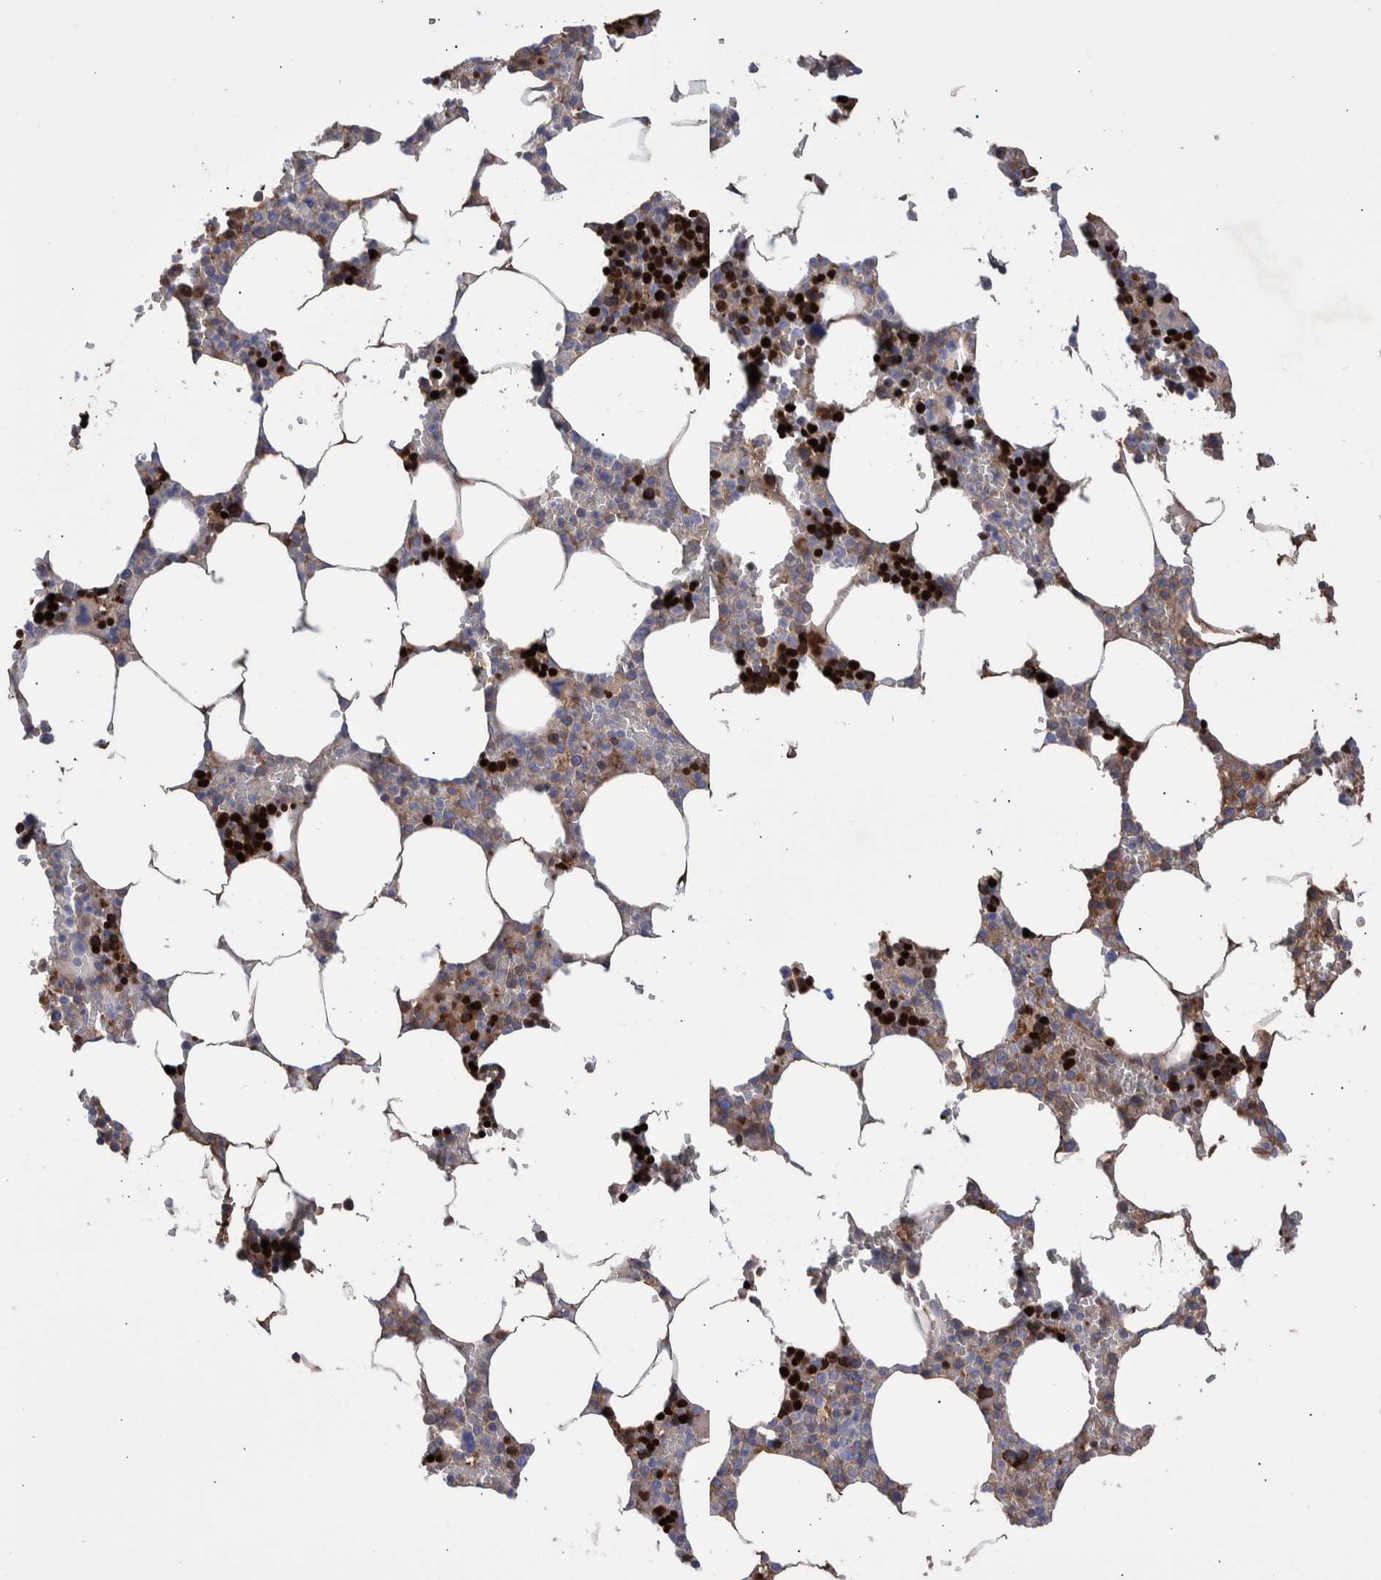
{"staining": {"intensity": "strong", "quantity": "25%-75%", "location": "cytoplasmic/membranous,nuclear"}, "tissue": "bone marrow", "cell_type": "Hematopoietic cells", "image_type": "normal", "snomed": [{"axis": "morphology", "description": "Normal tissue, NOS"}, {"axis": "topography", "description": "Bone marrow"}], "caption": "Bone marrow stained for a protein reveals strong cytoplasmic/membranous,nuclear positivity in hematopoietic cells.", "gene": "DLL4", "patient": {"sex": "male", "age": 70}}